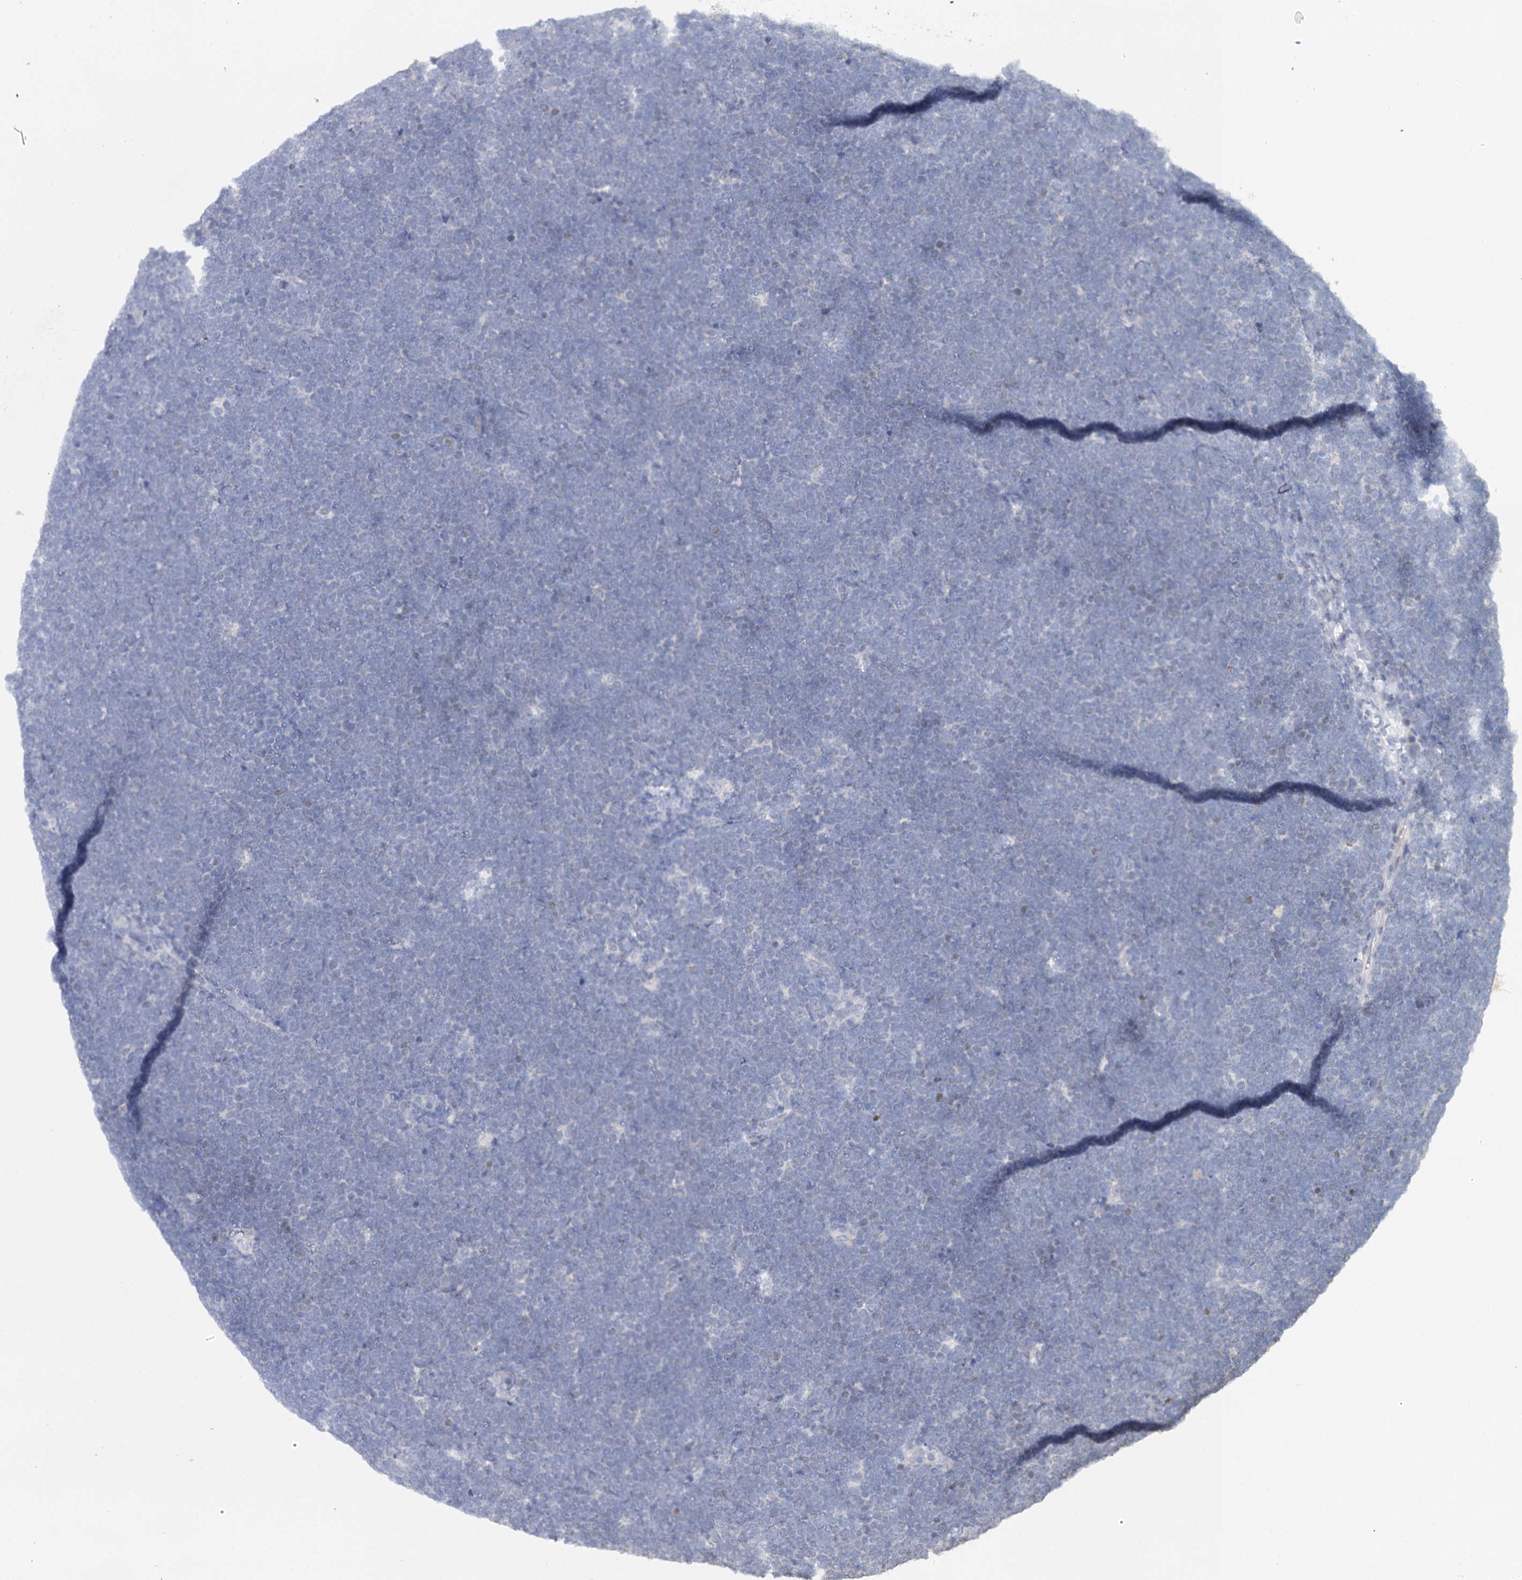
{"staining": {"intensity": "negative", "quantity": "none", "location": "none"}, "tissue": "lymphoma", "cell_type": "Tumor cells", "image_type": "cancer", "snomed": [{"axis": "morphology", "description": "Malignant lymphoma, non-Hodgkin's type, High grade"}, {"axis": "topography", "description": "Lymph node"}], "caption": "The histopathology image exhibits no significant expression in tumor cells of malignant lymphoma, non-Hodgkin's type (high-grade).", "gene": "TP53", "patient": {"sex": "male", "age": 13}}